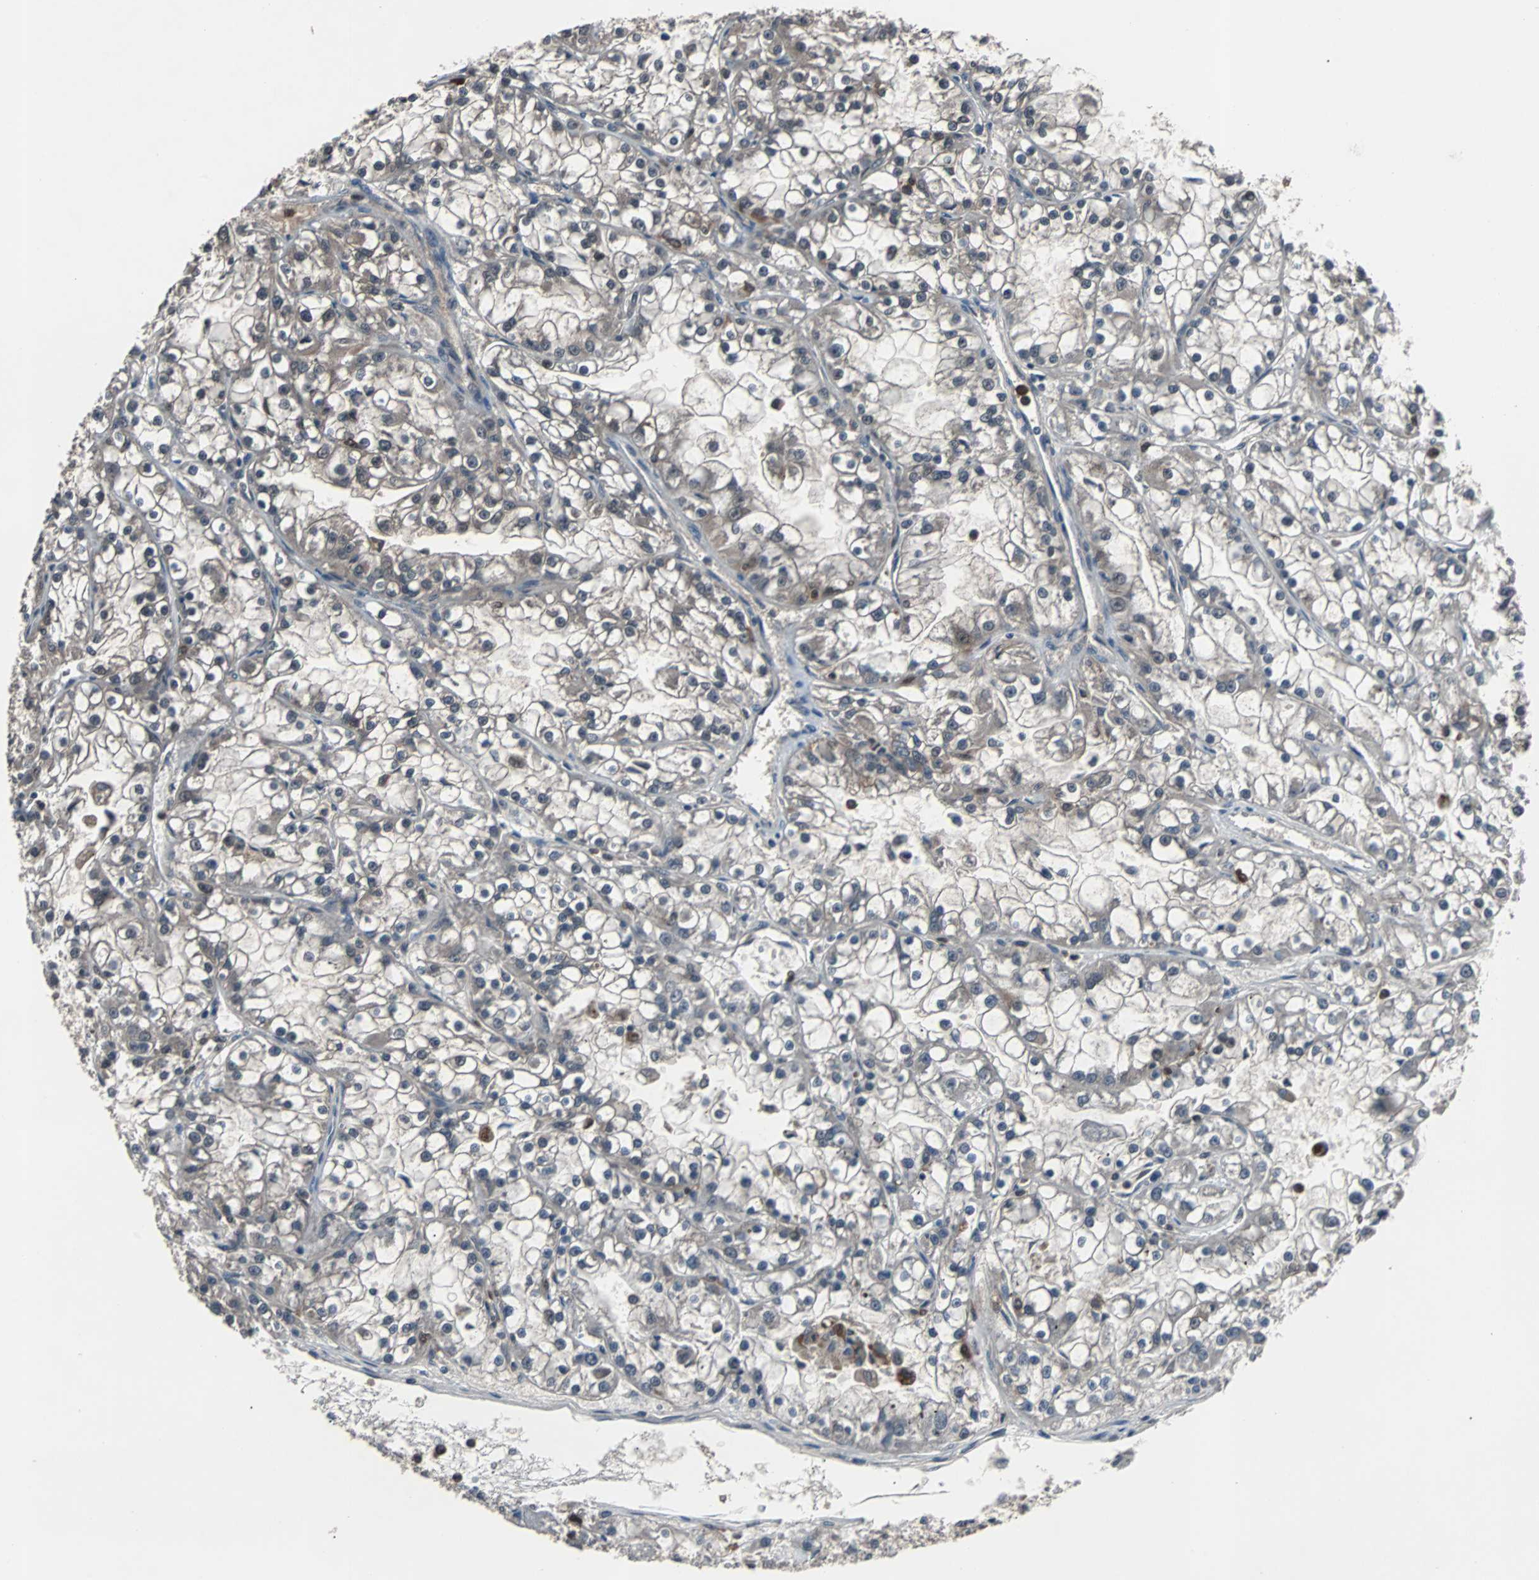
{"staining": {"intensity": "weak", "quantity": ">75%", "location": "cytoplasmic/membranous"}, "tissue": "renal cancer", "cell_type": "Tumor cells", "image_type": "cancer", "snomed": [{"axis": "morphology", "description": "Adenocarcinoma, NOS"}, {"axis": "topography", "description": "Kidney"}], "caption": "Protein analysis of adenocarcinoma (renal) tissue exhibits weak cytoplasmic/membranous expression in approximately >75% of tumor cells.", "gene": "PAK1", "patient": {"sex": "female", "age": 52}}